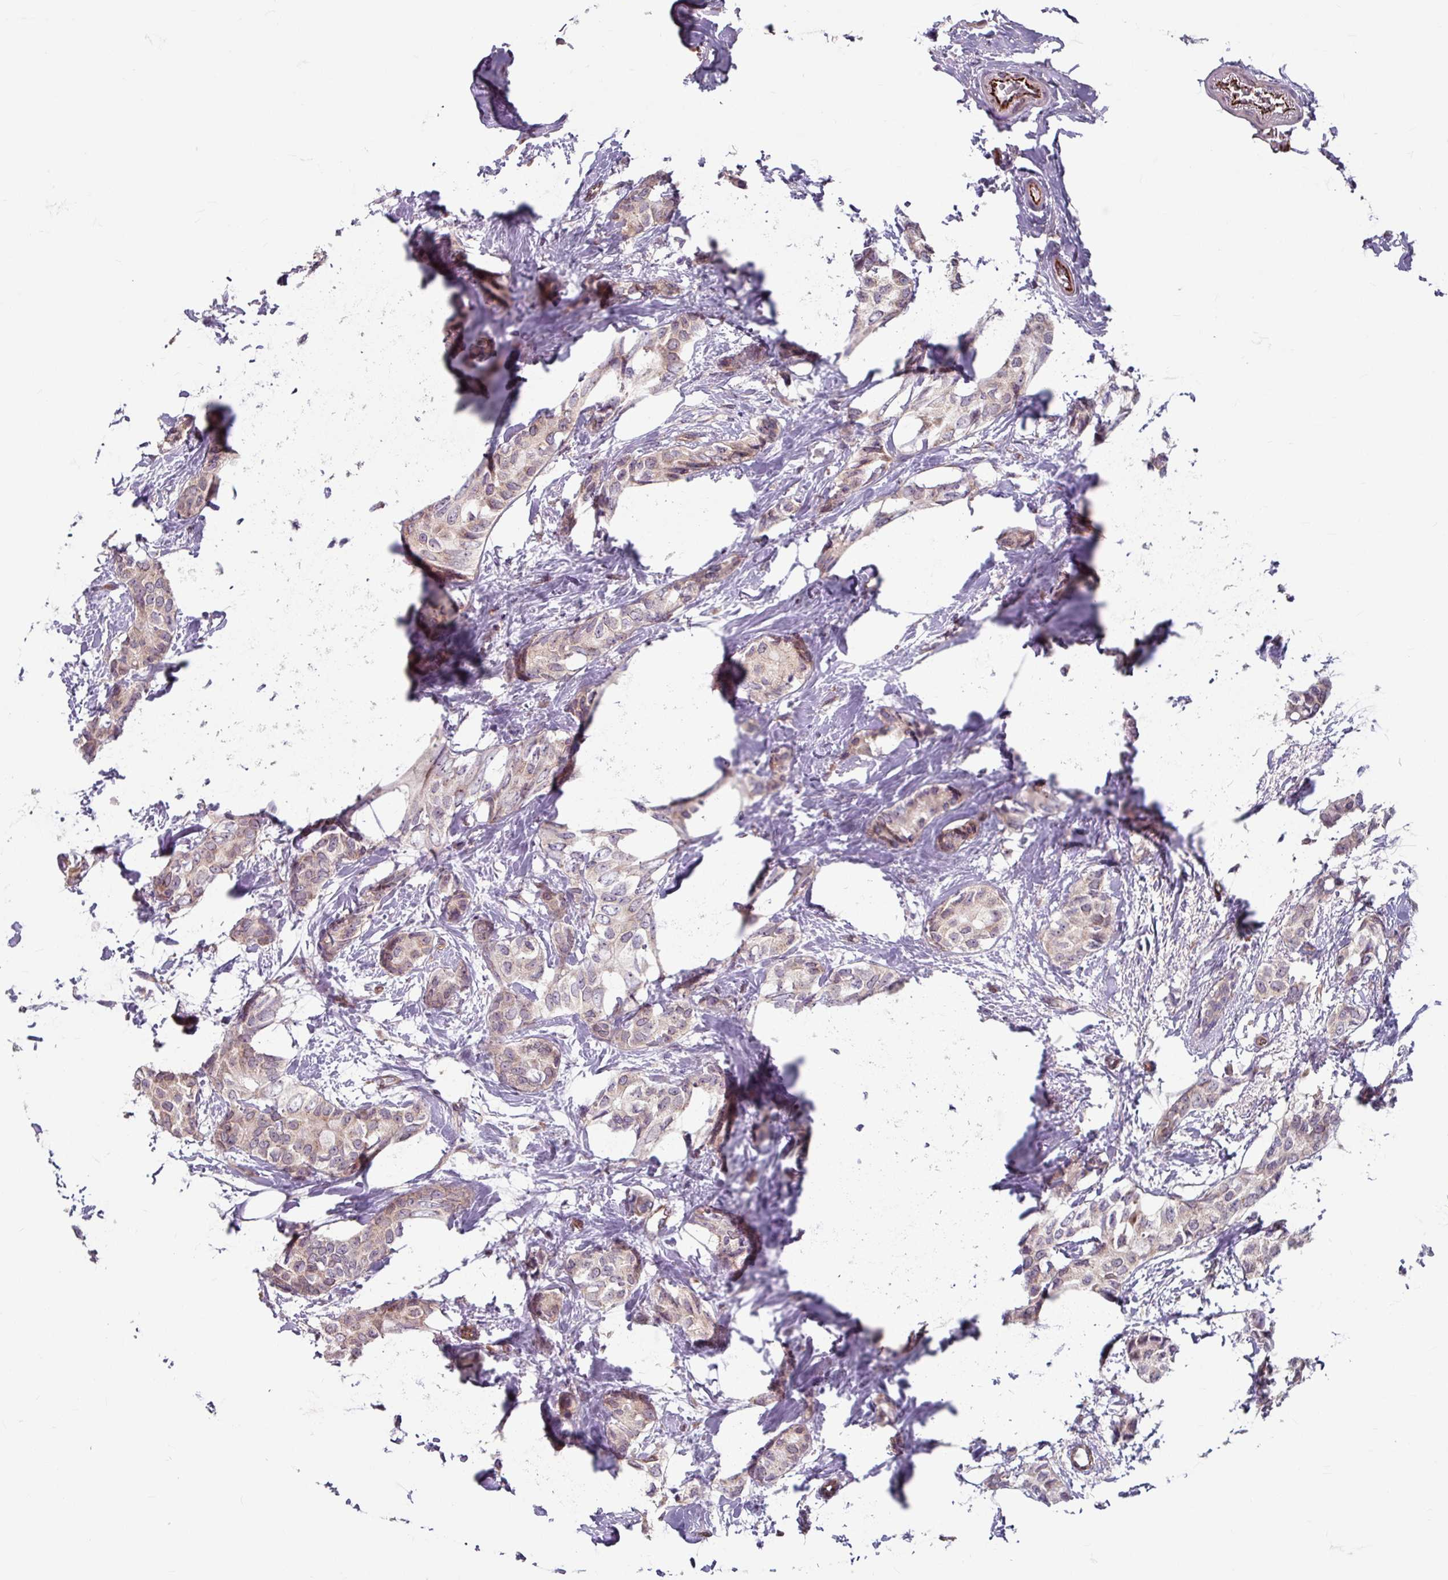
{"staining": {"intensity": "weak", "quantity": "<25%", "location": "cytoplasmic/membranous"}, "tissue": "breast cancer", "cell_type": "Tumor cells", "image_type": "cancer", "snomed": [{"axis": "morphology", "description": "Duct carcinoma"}, {"axis": "topography", "description": "Breast"}], "caption": "High magnification brightfield microscopy of breast invasive ductal carcinoma stained with DAB (3,3'-diaminobenzidine) (brown) and counterstained with hematoxylin (blue): tumor cells show no significant staining.", "gene": "DAAM2", "patient": {"sex": "female", "age": 73}}